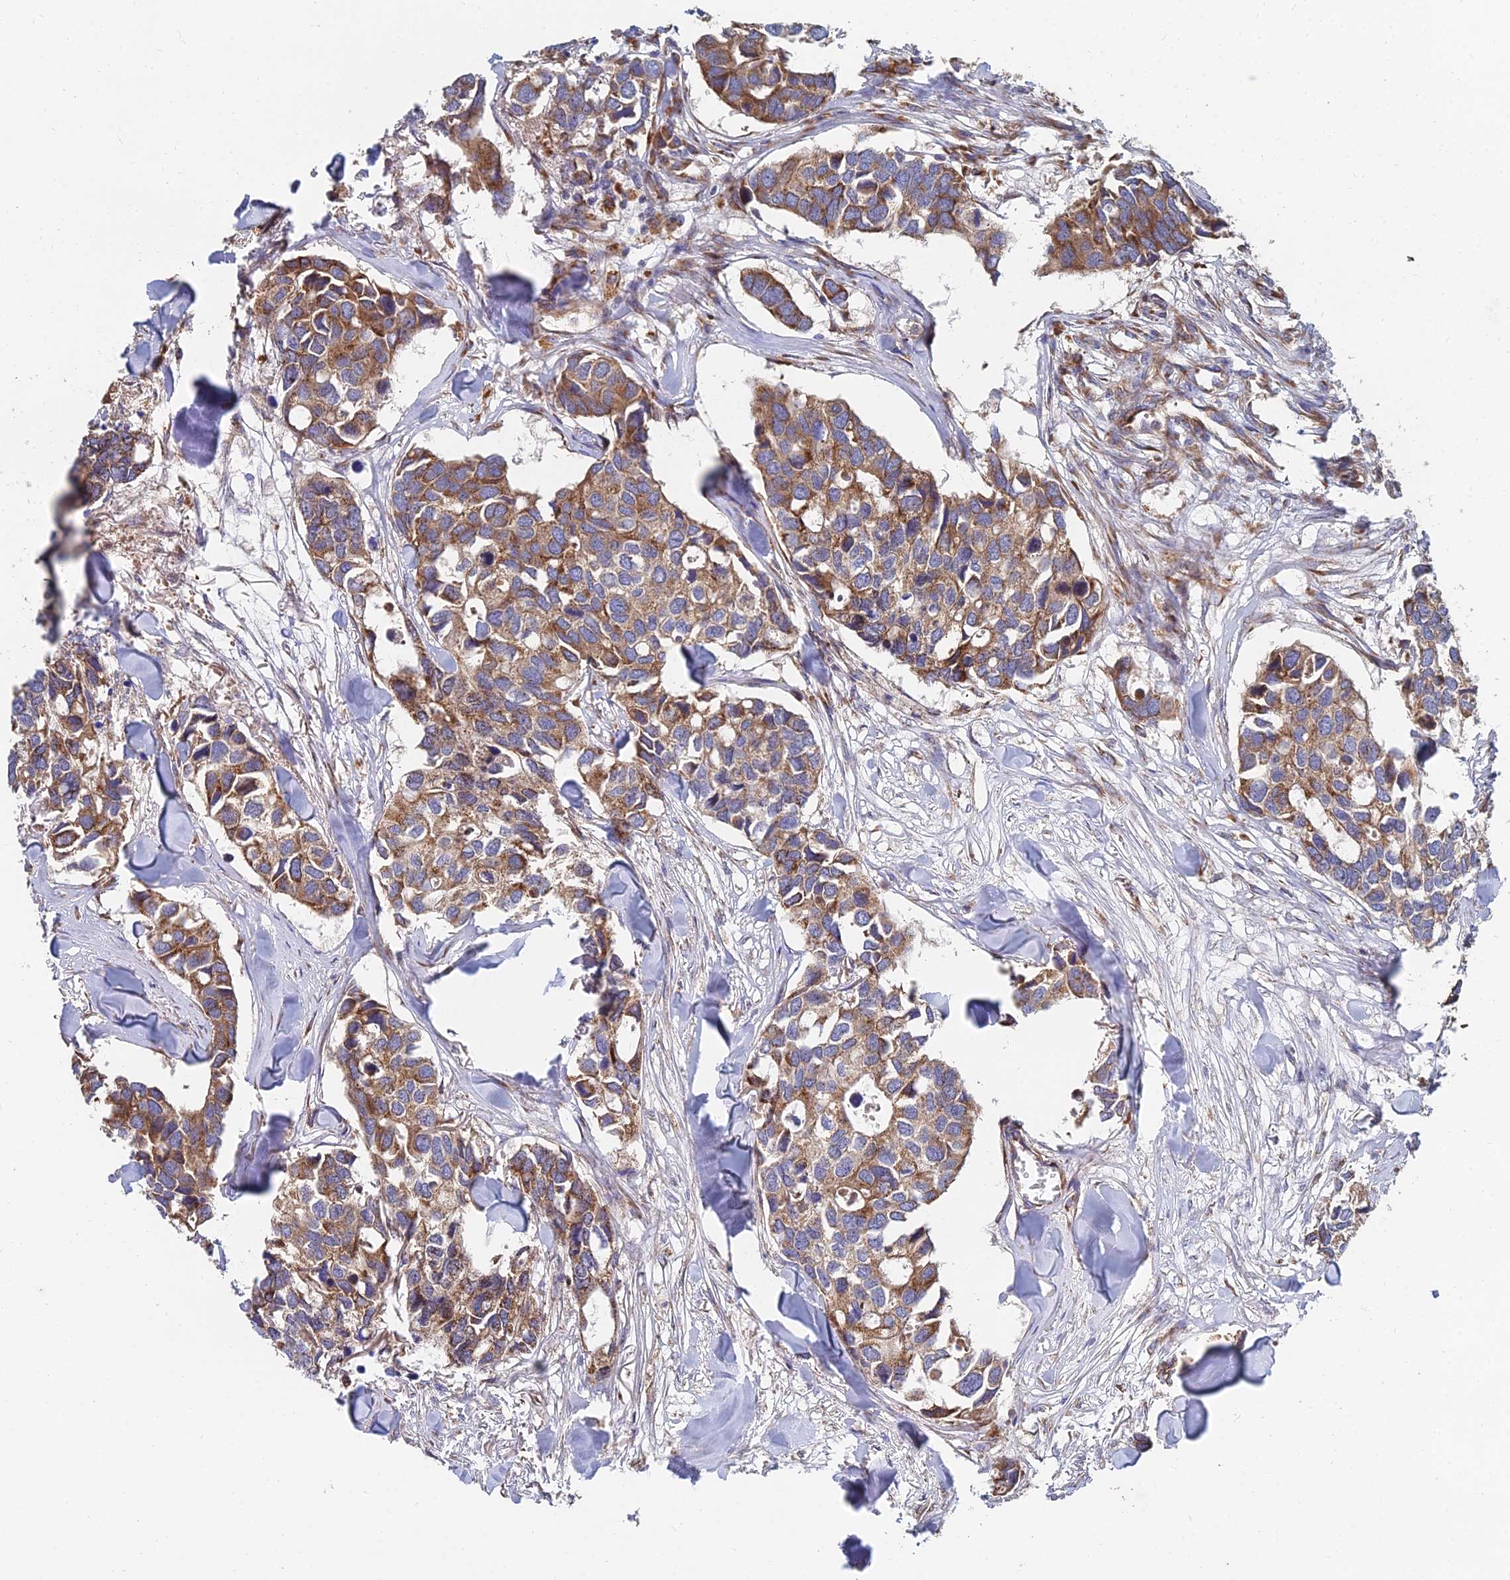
{"staining": {"intensity": "moderate", "quantity": ">75%", "location": "cytoplasmic/membranous"}, "tissue": "breast cancer", "cell_type": "Tumor cells", "image_type": "cancer", "snomed": [{"axis": "morphology", "description": "Duct carcinoma"}, {"axis": "topography", "description": "Breast"}], "caption": "Breast cancer stained with IHC demonstrates moderate cytoplasmic/membranous staining in about >75% of tumor cells.", "gene": "CCZ1", "patient": {"sex": "female", "age": 83}}